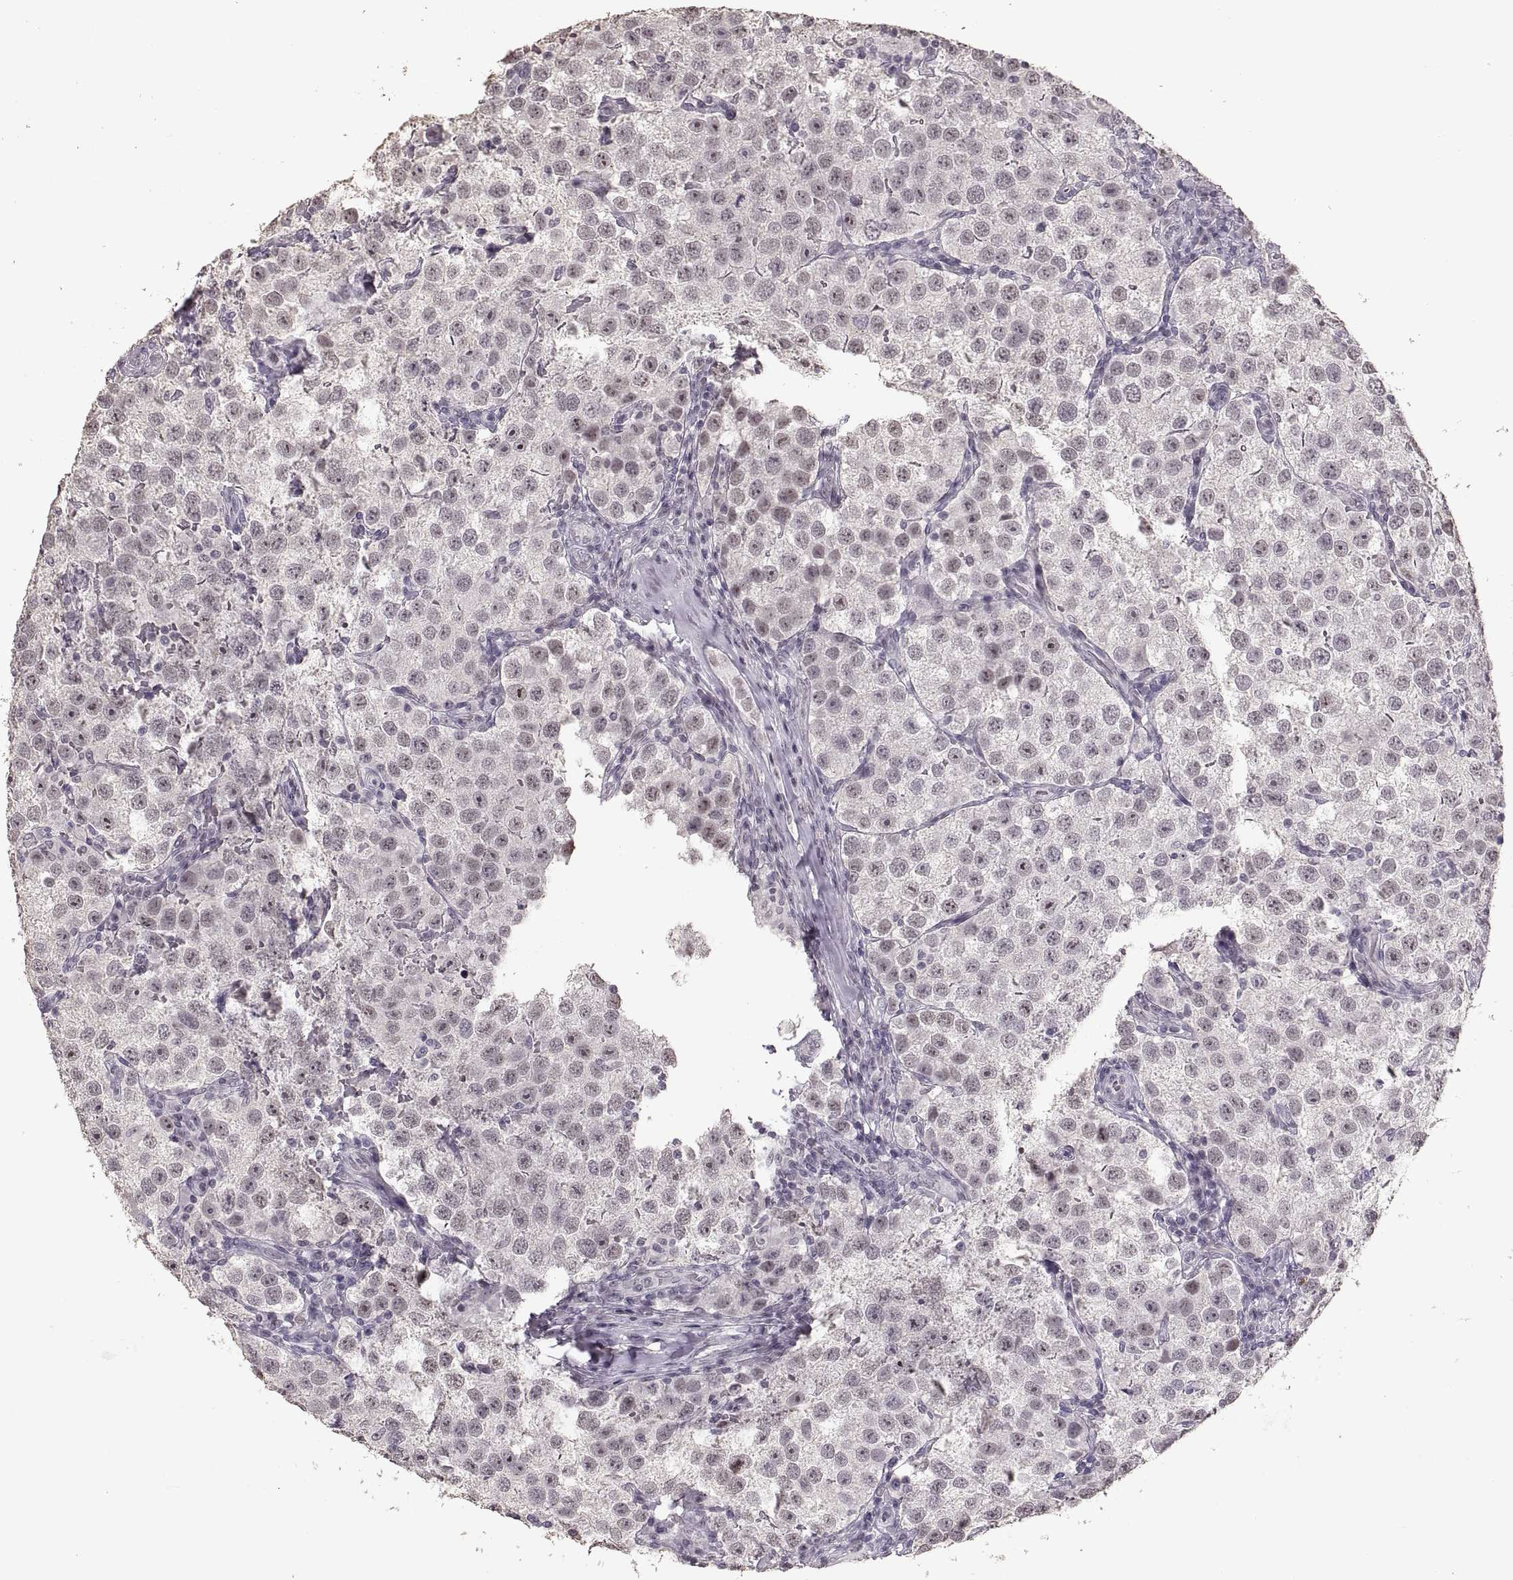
{"staining": {"intensity": "negative", "quantity": "none", "location": "none"}, "tissue": "testis cancer", "cell_type": "Tumor cells", "image_type": "cancer", "snomed": [{"axis": "morphology", "description": "Seminoma, NOS"}, {"axis": "topography", "description": "Testis"}], "caption": "Tumor cells are negative for brown protein staining in testis cancer (seminoma).", "gene": "PALS1", "patient": {"sex": "male", "age": 37}}